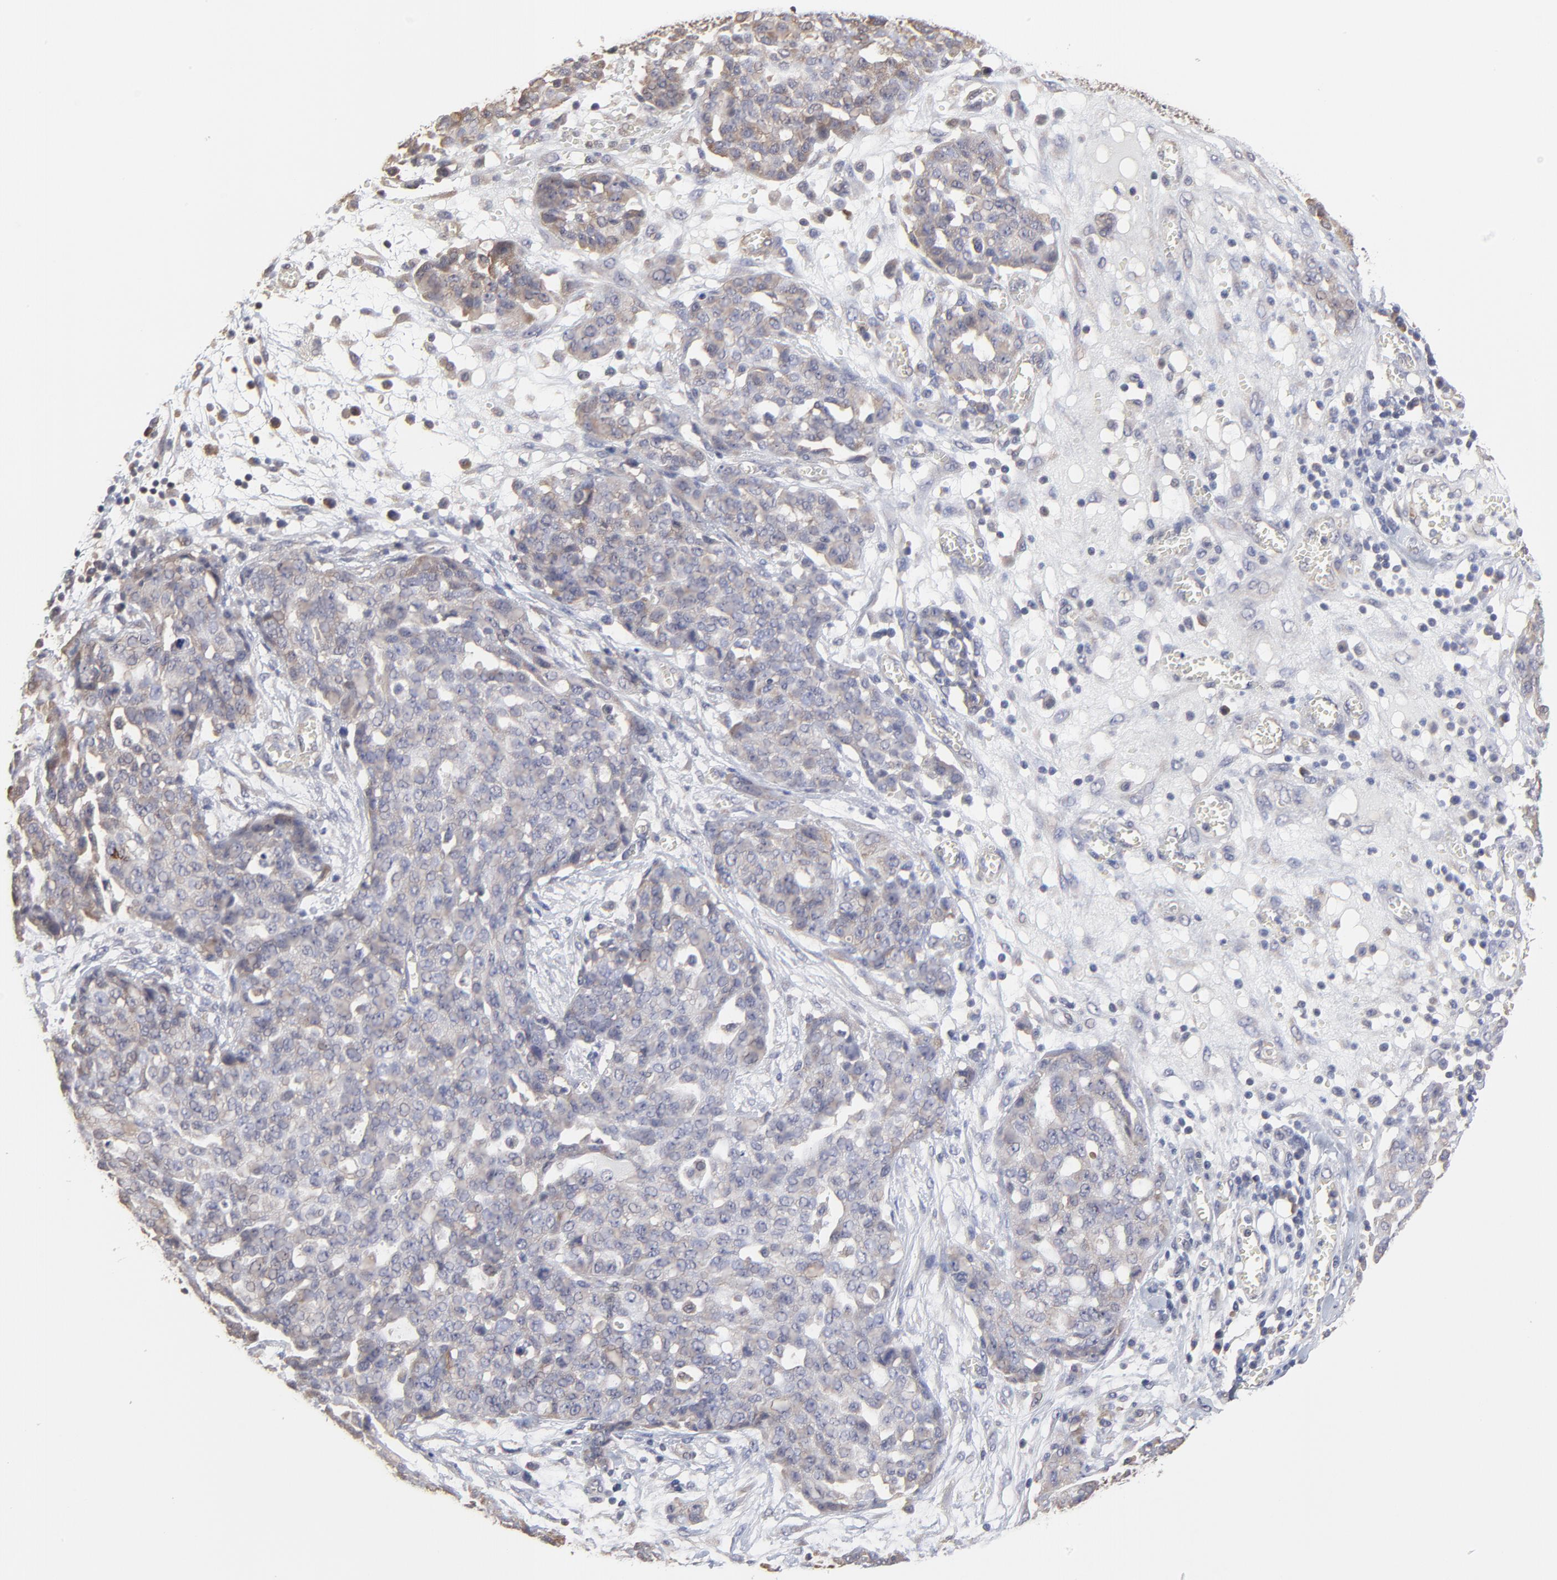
{"staining": {"intensity": "weak", "quantity": "25%-75%", "location": "cytoplasmic/membranous"}, "tissue": "ovarian cancer", "cell_type": "Tumor cells", "image_type": "cancer", "snomed": [{"axis": "morphology", "description": "Cystadenocarcinoma, serous, NOS"}, {"axis": "topography", "description": "Soft tissue"}, {"axis": "topography", "description": "Ovary"}], "caption": "Immunohistochemical staining of human ovarian cancer displays weak cytoplasmic/membranous protein expression in about 25%-75% of tumor cells. (DAB IHC, brown staining for protein, blue staining for nuclei).", "gene": "CCT2", "patient": {"sex": "female", "age": 57}}